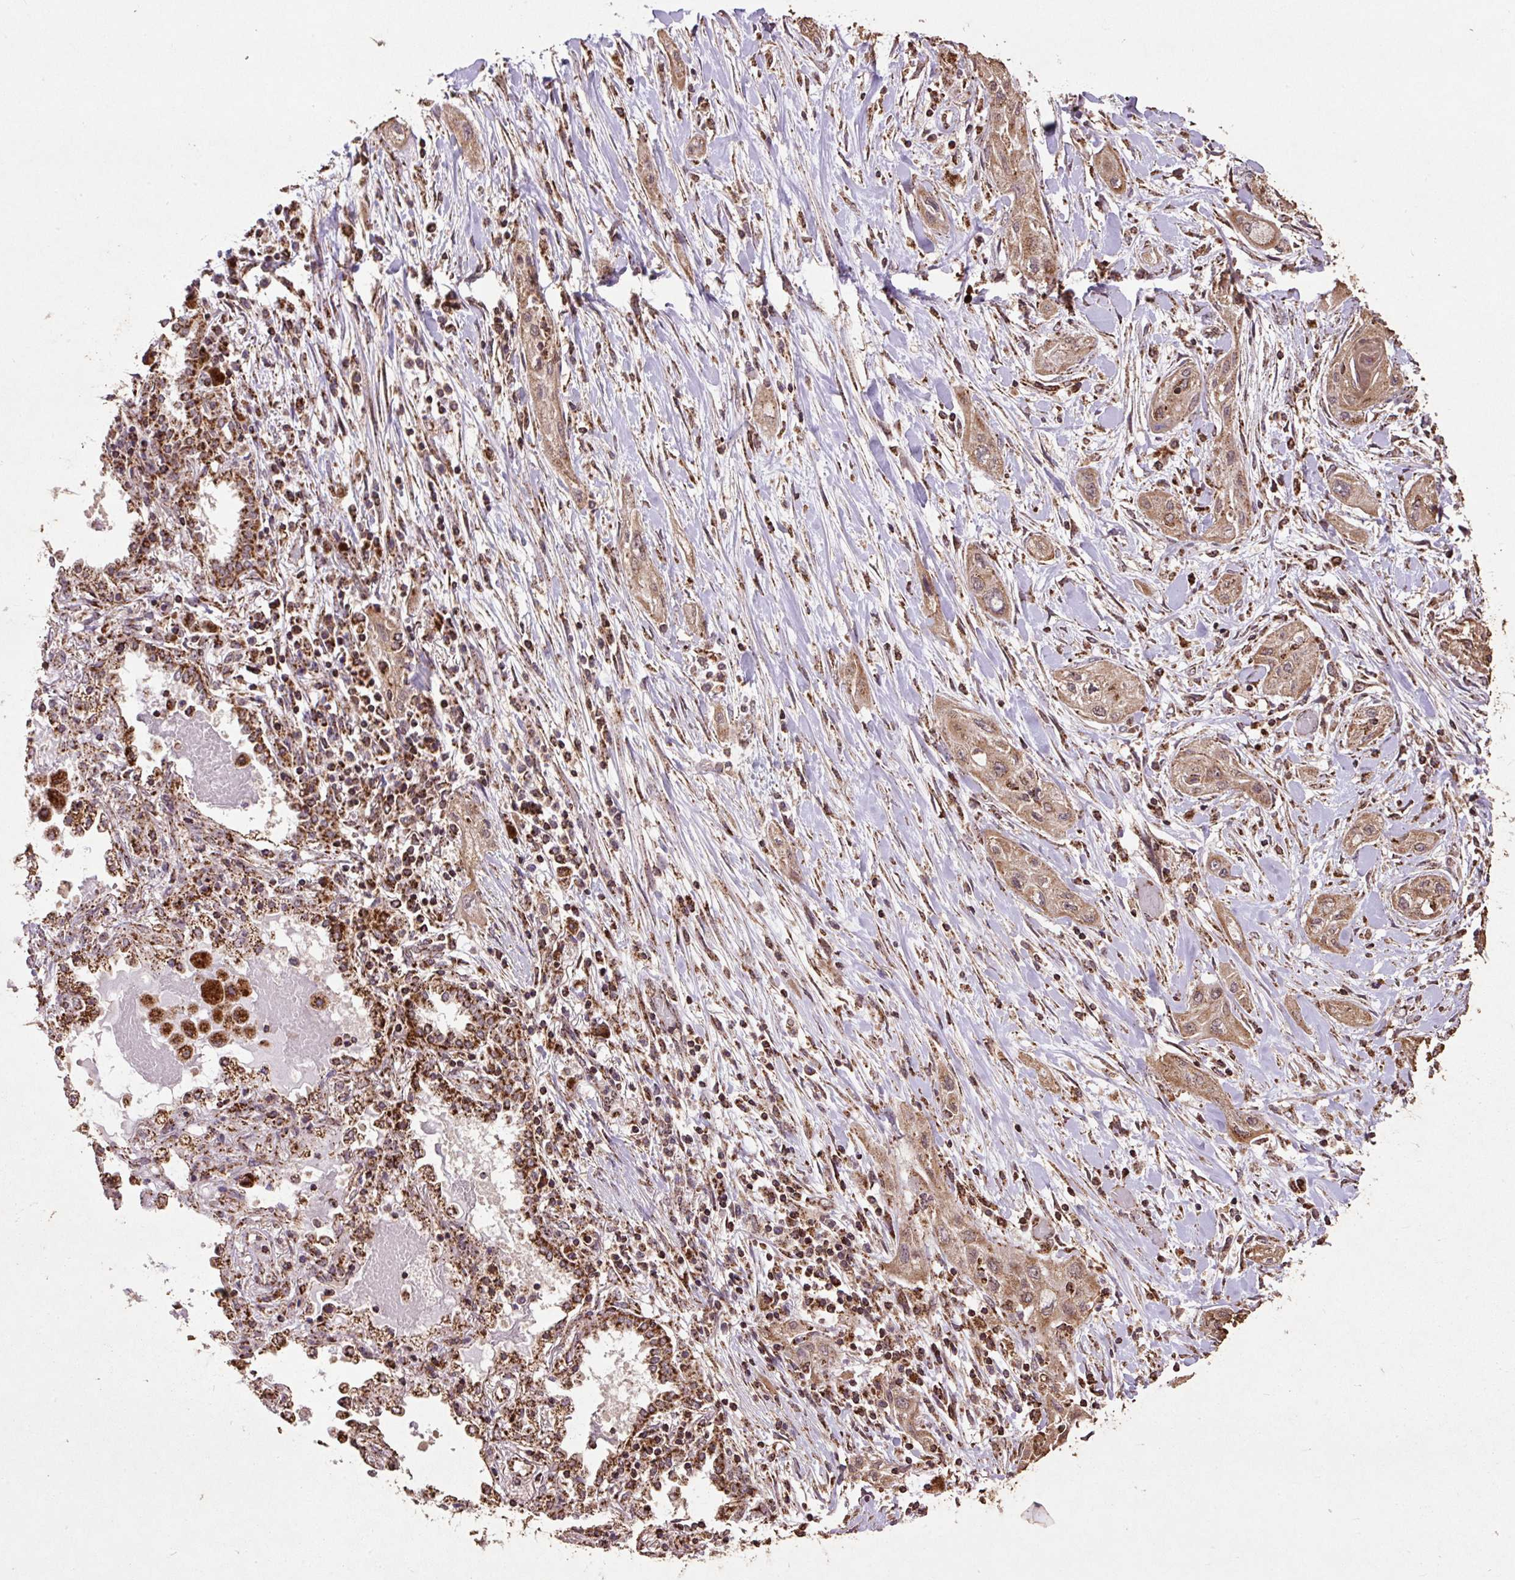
{"staining": {"intensity": "moderate", "quantity": ">75%", "location": "cytoplasmic/membranous"}, "tissue": "lung cancer", "cell_type": "Tumor cells", "image_type": "cancer", "snomed": [{"axis": "morphology", "description": "Squamous cell carcinoma, NOS"}, {"axis": "topography", "description": "Lung"}], "caption": "Lung cancer (squamous cell carcinoma) stained with DAB (3,3'-diaminobenzidine) immunohistochemistry demonstrates medium levels of moderate cytoplasmic/membranous positivity in about >75% of tumor cells.", "gene": "ATP5F1A", "patient": {"sex": "female", "age": 47}}